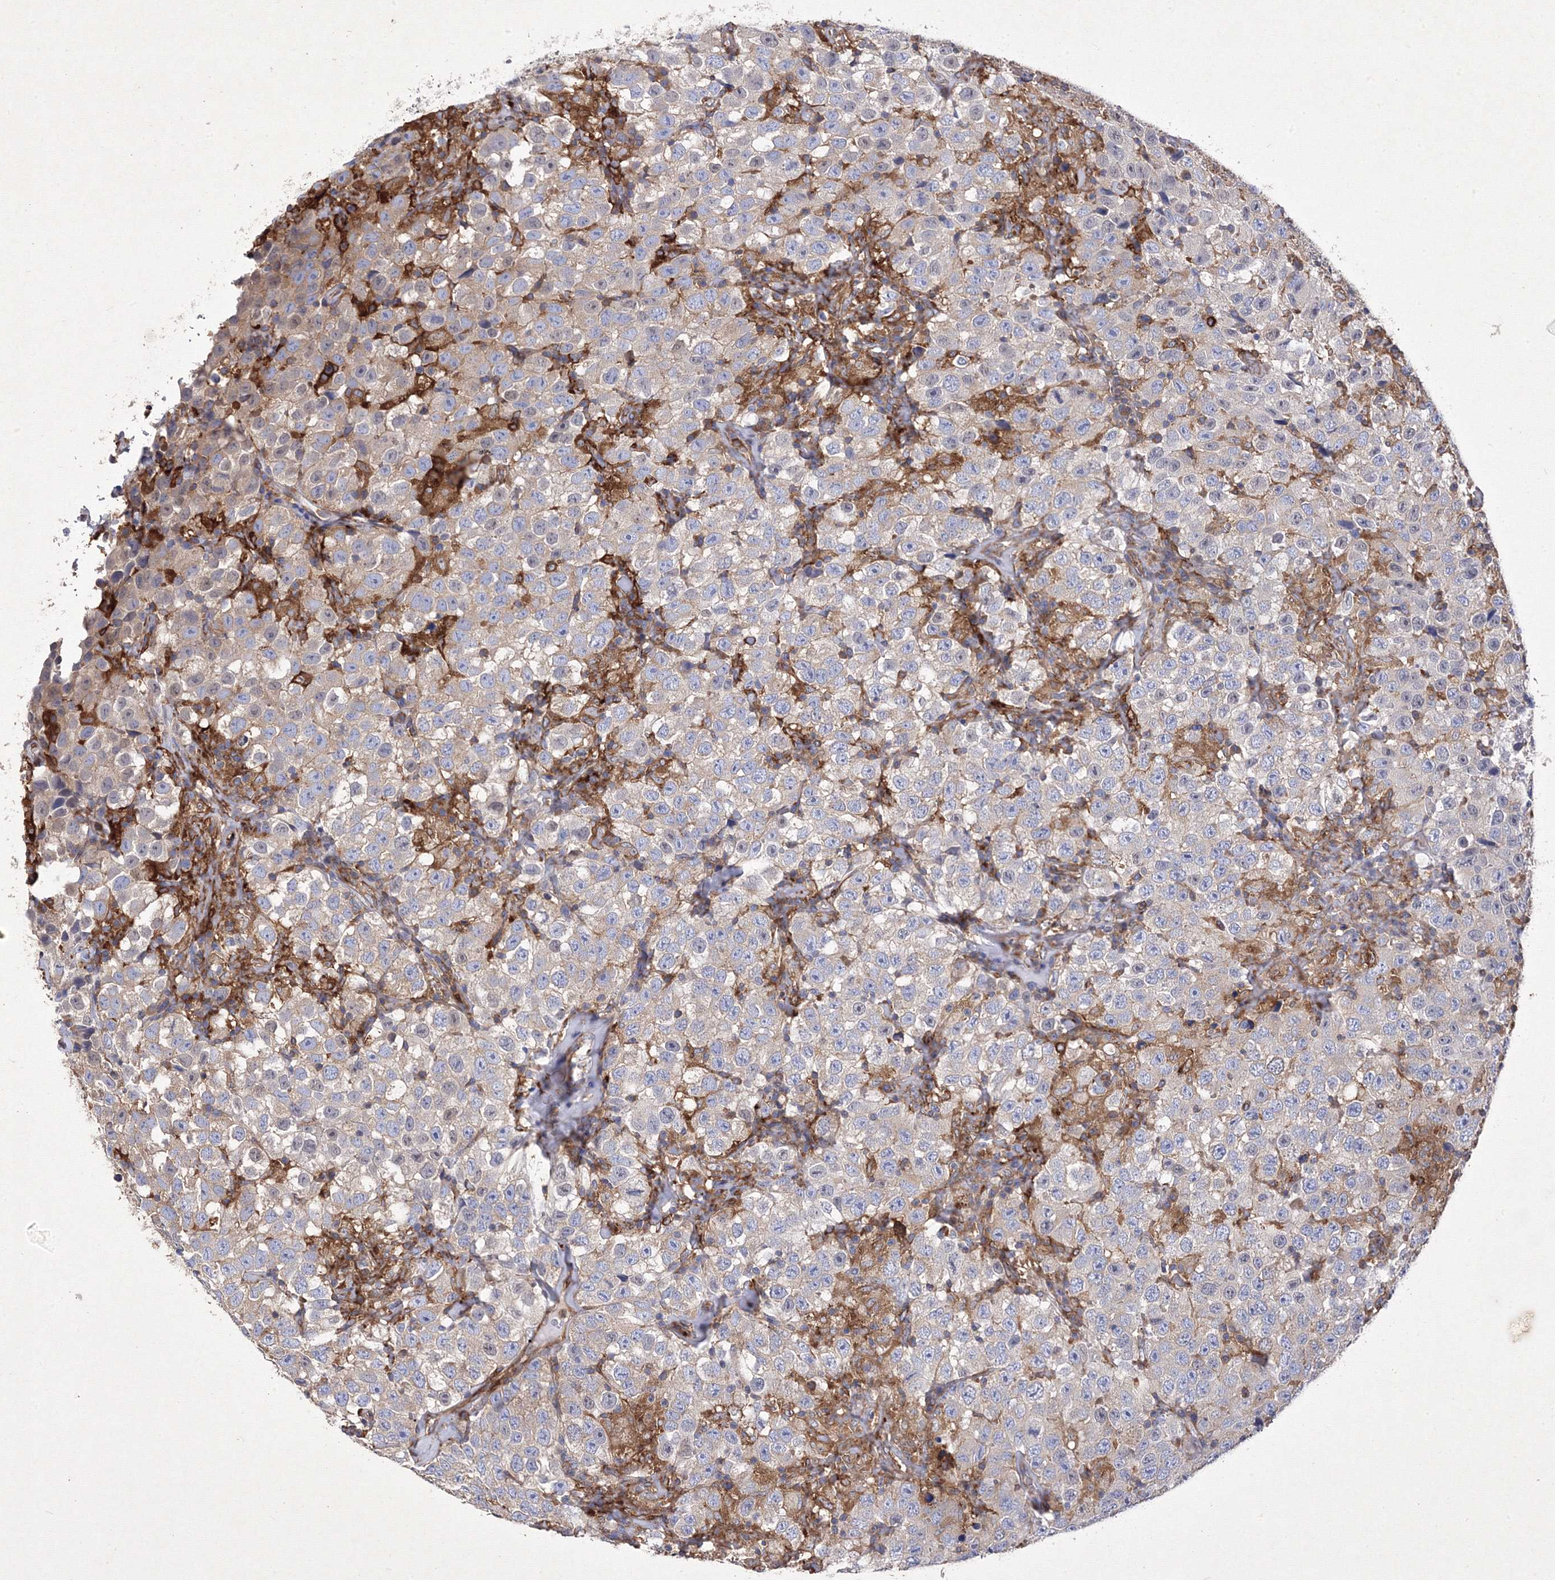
{"staining": {"intensity": "weak", "quantity": "<25%", "location": "cytoplasmic/membranous"}, "tissue": "testis cancer", "cell_type": "Tumor cells", "image_type": "cancer", "snomed": [{"axis": "morphology", "description": "Seminoma, NOS"}, {"axis": "topography", "description": "Testis"}], "caption": "Testis cancer (seminoma) was stained to show a protein in brown. There is no significant staining in tumor cells.", "gene": "SNX18", "patient": {"sex": "male", "age": 41}}